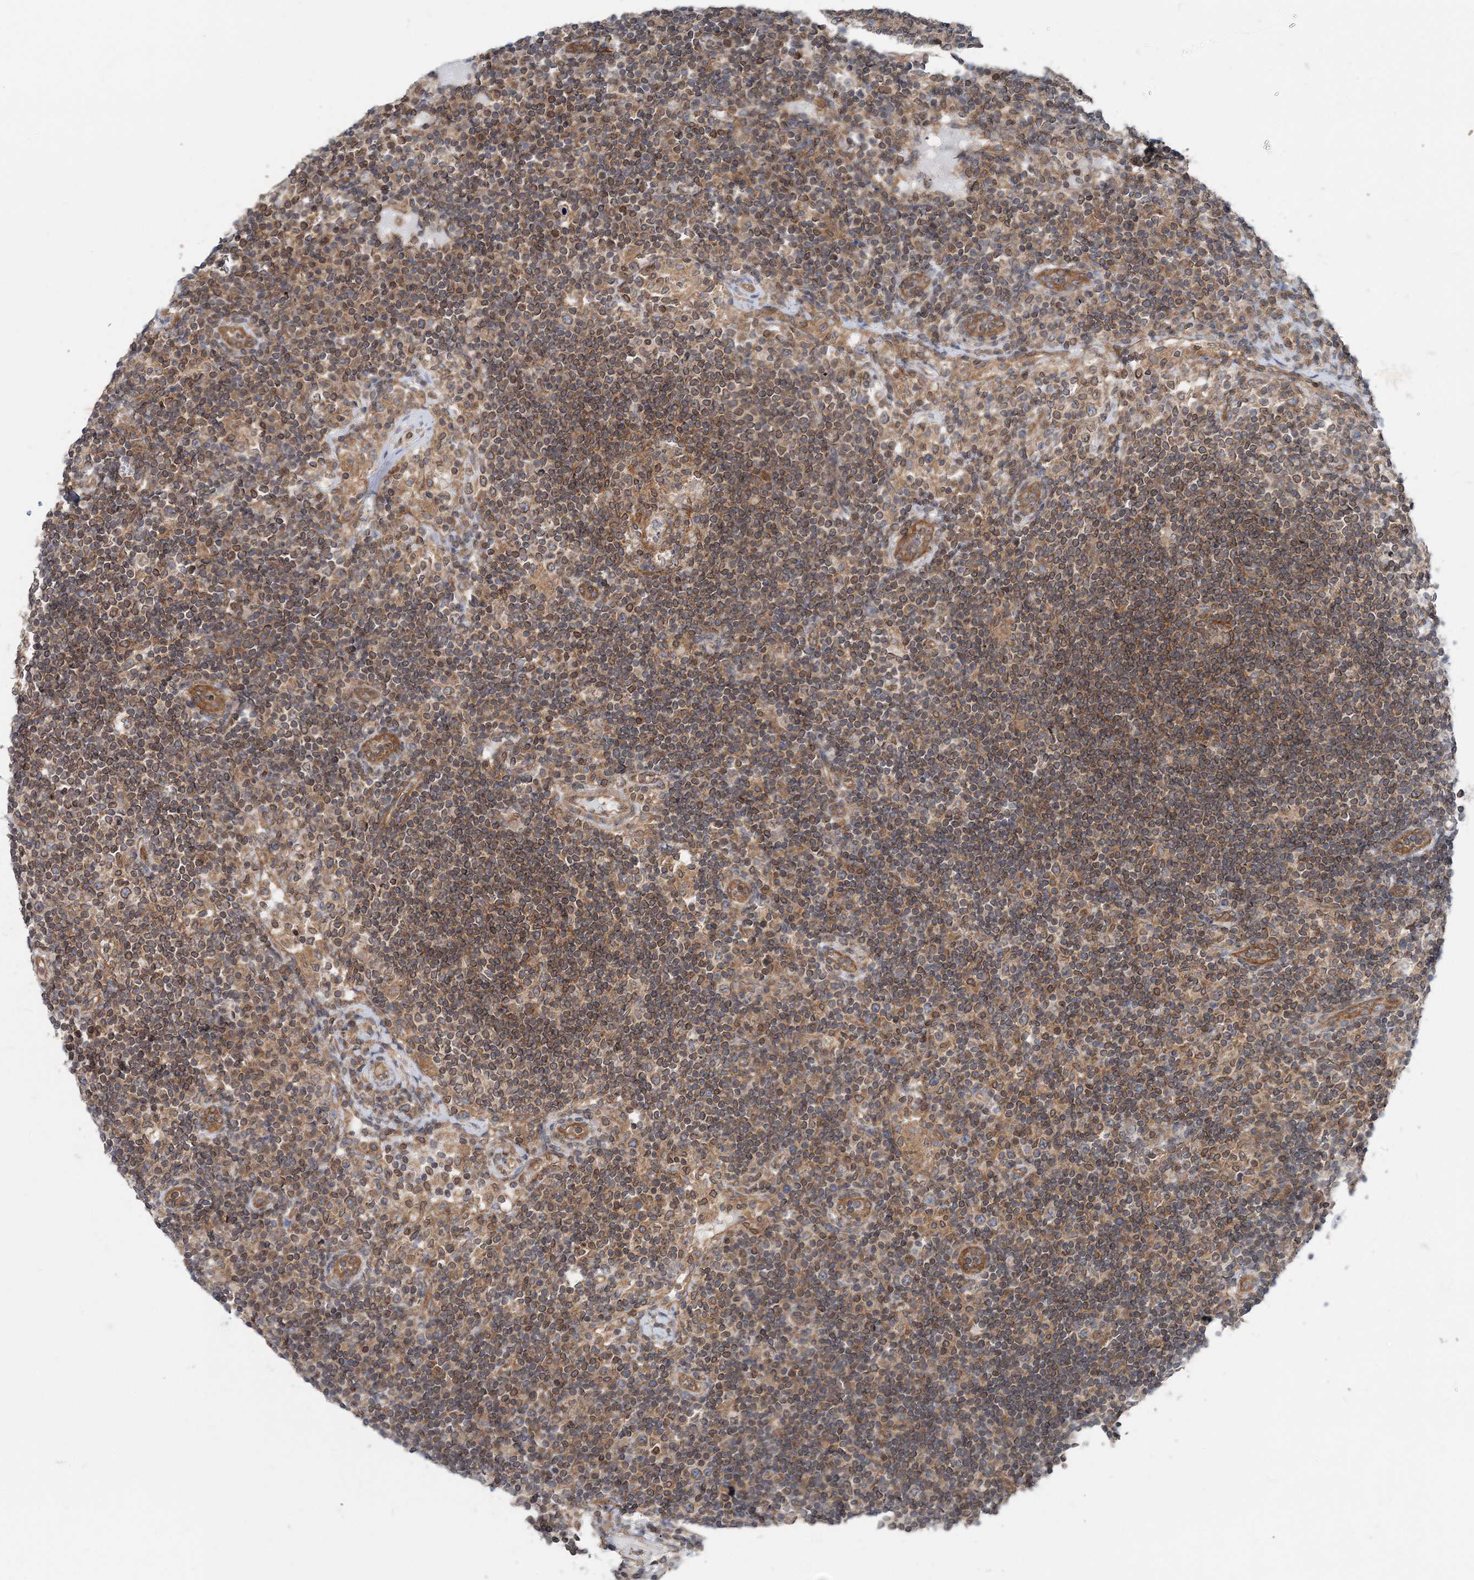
{"staining": {"intensity": "moderate", "quantity": "<25%", "location": "cytoplasmic/membranous"}, "tissue": "lymph node", "cell_type": "Germinal center cells", "image_type": "normal", "snomed": [{"axis": "morphology", "description": "Normal tissue, NOS"}, {"axis": "topography", "description": "Lymph node"}], "caption": "This is an image of immunohistochemistry staining of normal lymph node, which shows moderate positivity in the cytoplasmic/membranous of germinal center cells.", "gene": "MOB4", "patient": {"sex": "female", "age": 53}}